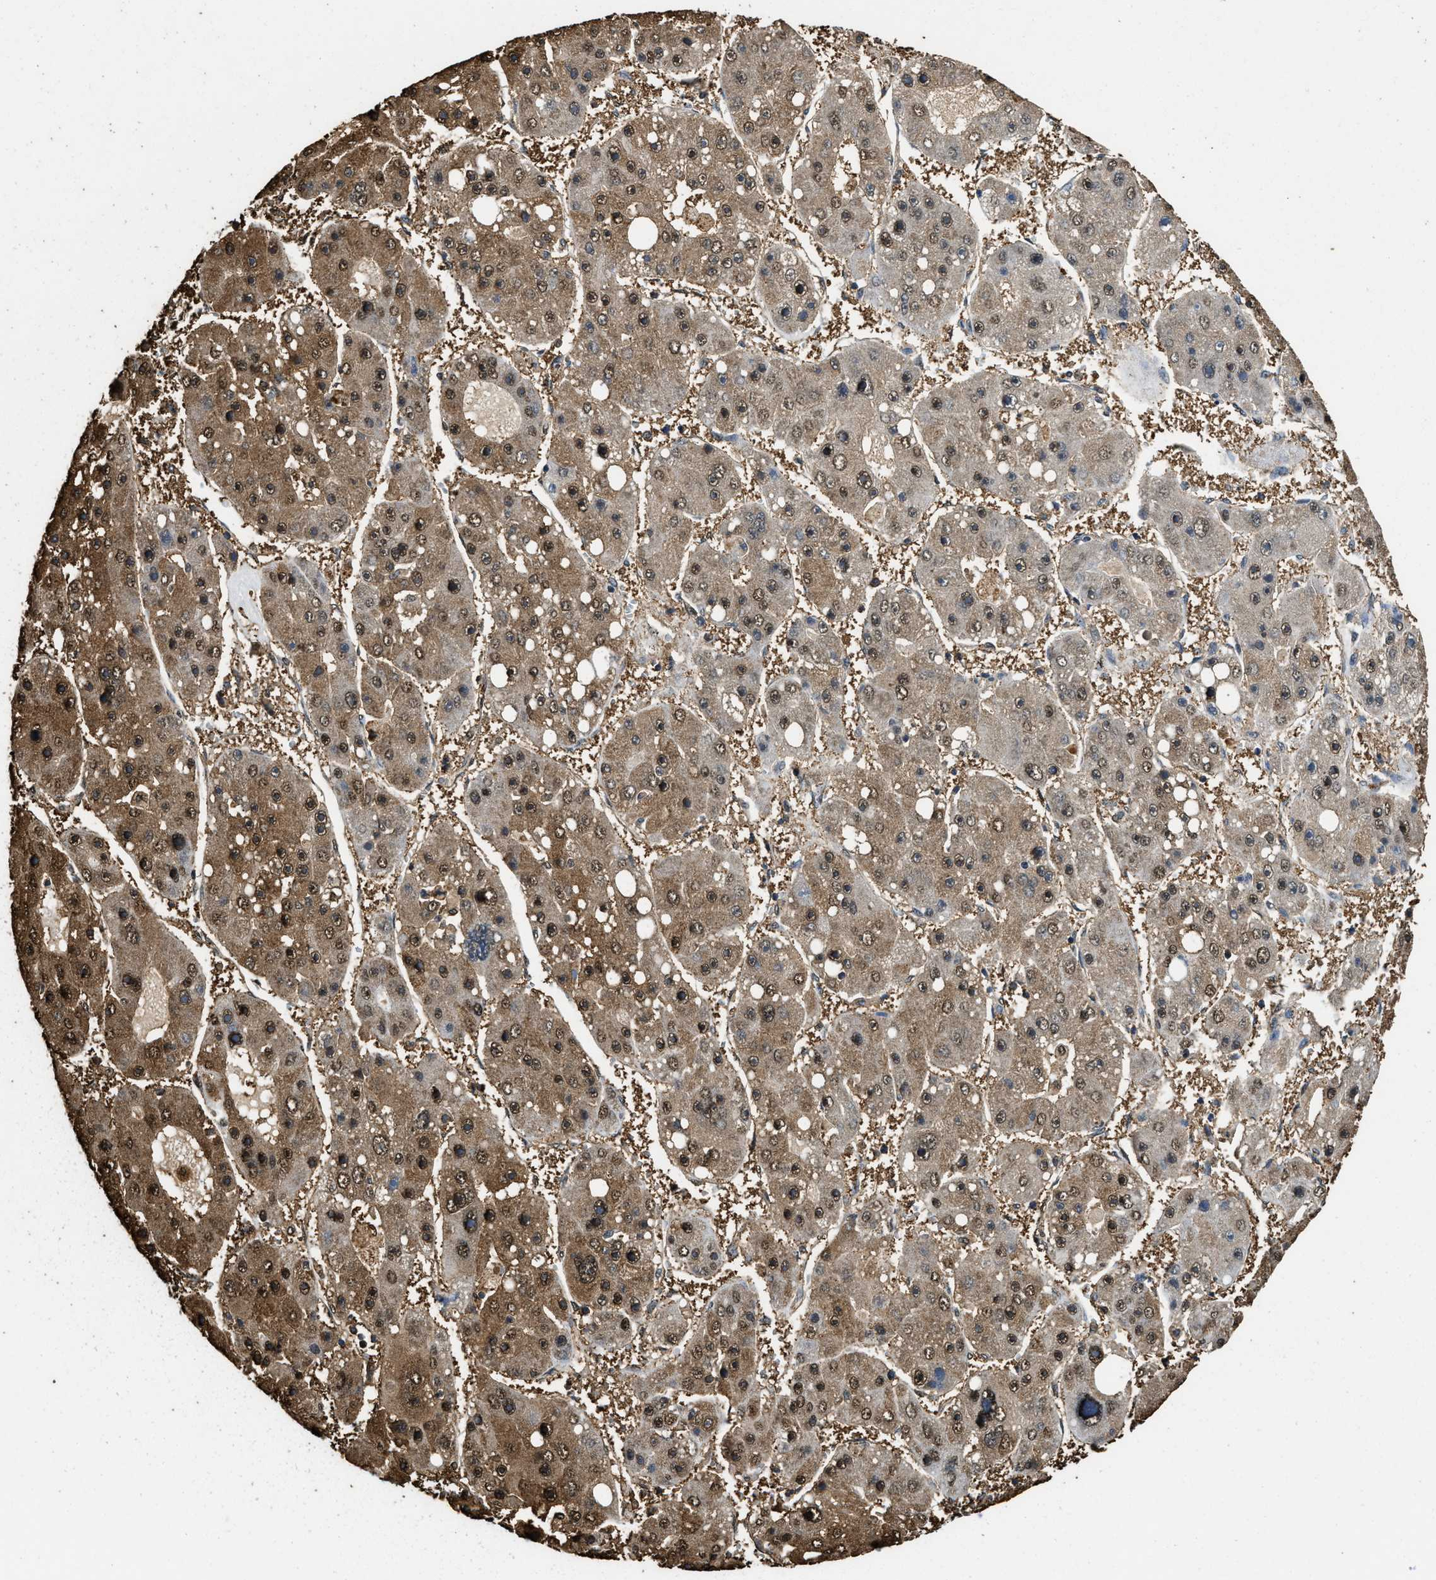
{"staining": {"intensity": "moderate", "quantity": ">75%", "location": "cytoplasmic/membranous,nuclear"}, "tissue": "liver cancer", "cell_type": "Tumor cells", "image_type": "cancer", "snomed": [{"axis": "morphology", "description": "Carcinoma, Hepatocellular, NOS"}, {"axis": "topography", "description": "Liver"}], "caption": "Immunohistochemistry (IHC) histopathology image of neoplastic tissue: human liver cancer stained using immunohistochemistry (IHC) reveals medium levels of moderate protein expression localized specifically in the cytoplasmic/membranous and nuclear of tumor cells, appearing as a cytoplasmic/membranous and nuclear brown color.", "gene": "GAPDH", "patient": {"sex": "female", "age": 61}}